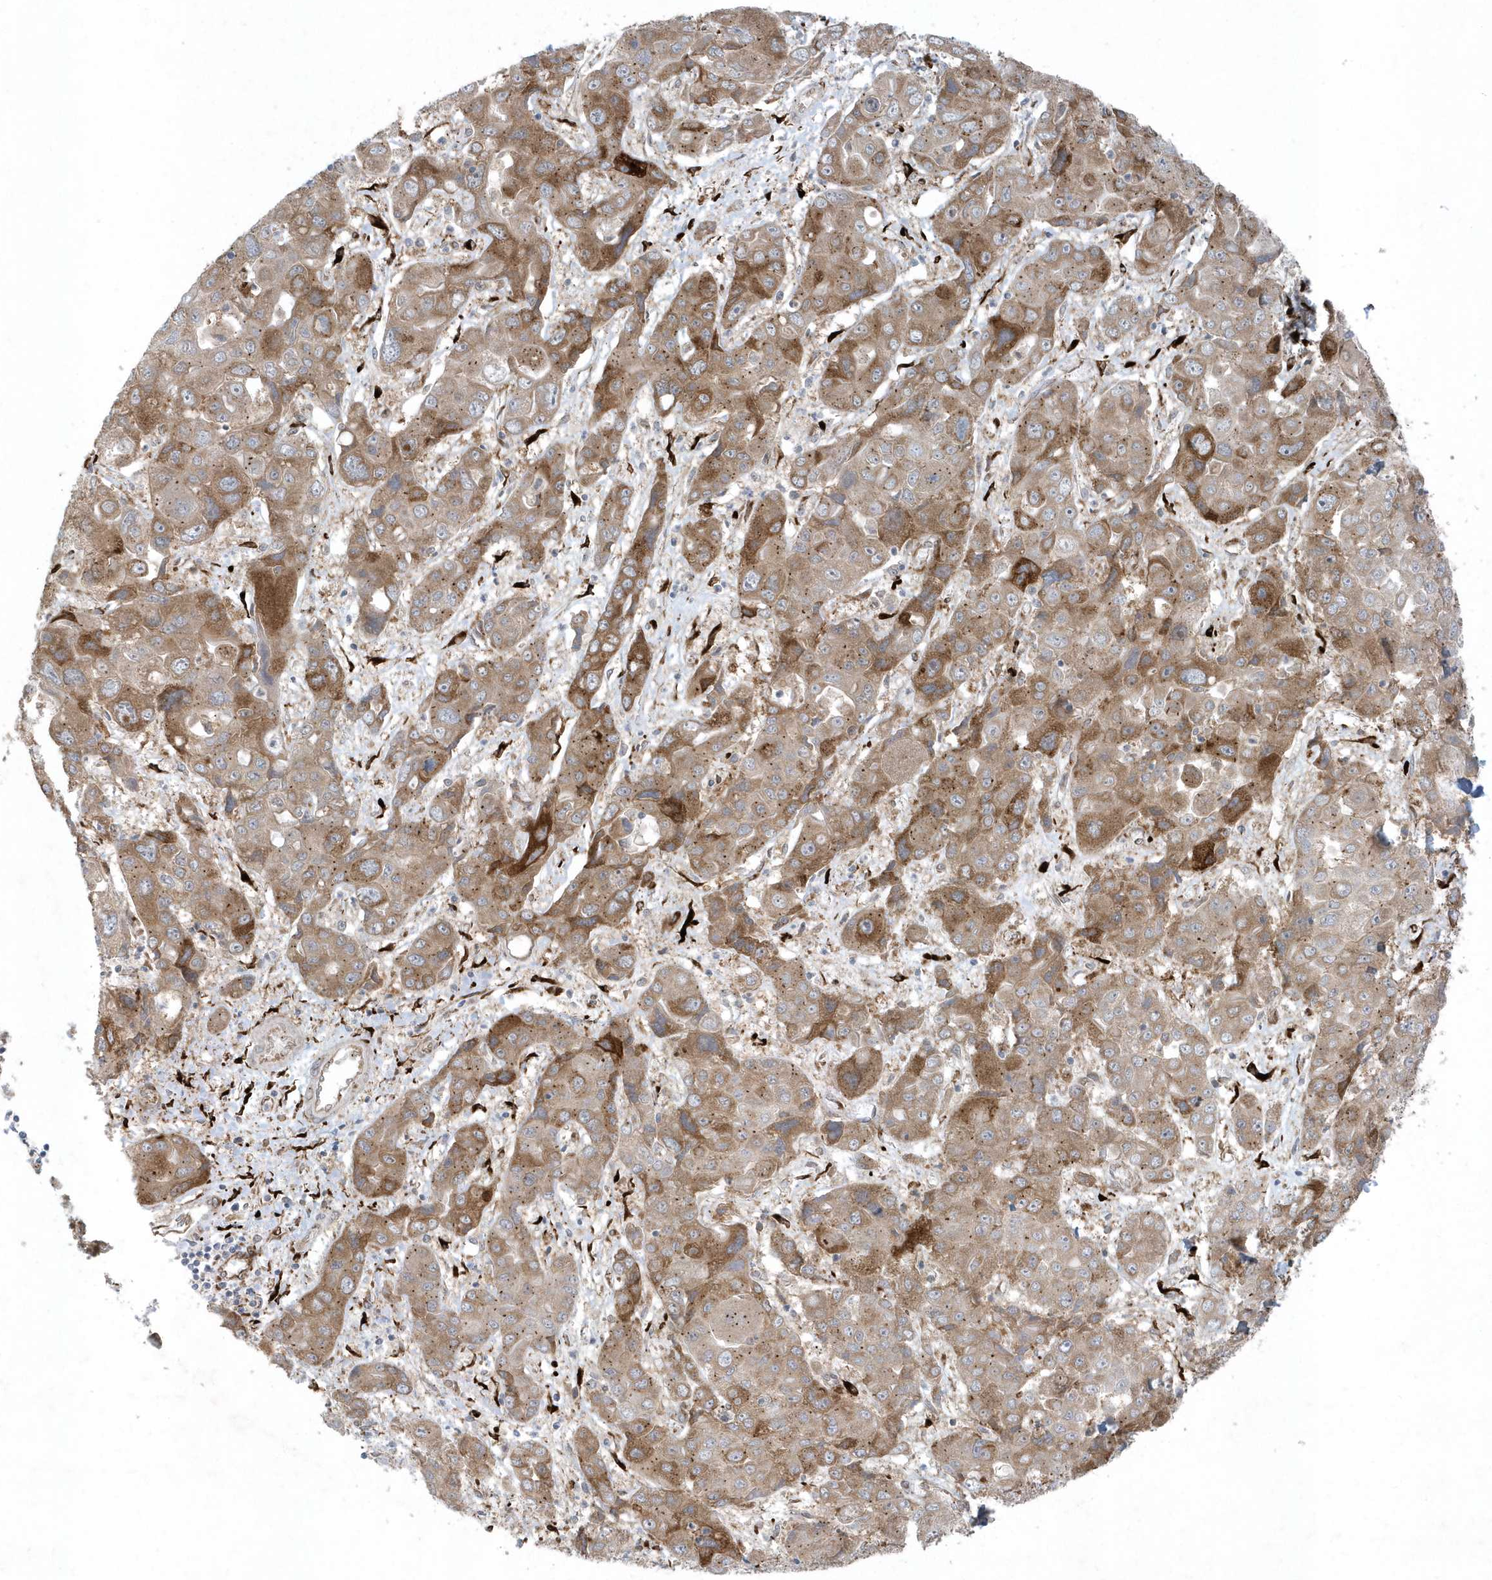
{"staining": {"intensity": "moderate", "quantity": ">75%", "location": "cytoplasmic/membranous"}, "tissue": "liver cancer", "cell_type": "Tumor cells", "image_type": "cancer", "snomed": [{"axis": "morphology", "description": "Cholangiocarcinoma"}, {"axis": "topography", "description": "Liver"}], "caption": "The histopathology image exhibits staining of liver cancer (cholangiocarcinoma), revealing moderate cytoplasmic/membranous protein staining (brown color) within tumor cells.", "gene": "FAM98A", "patient": {"sex": "male", "age": 67}}